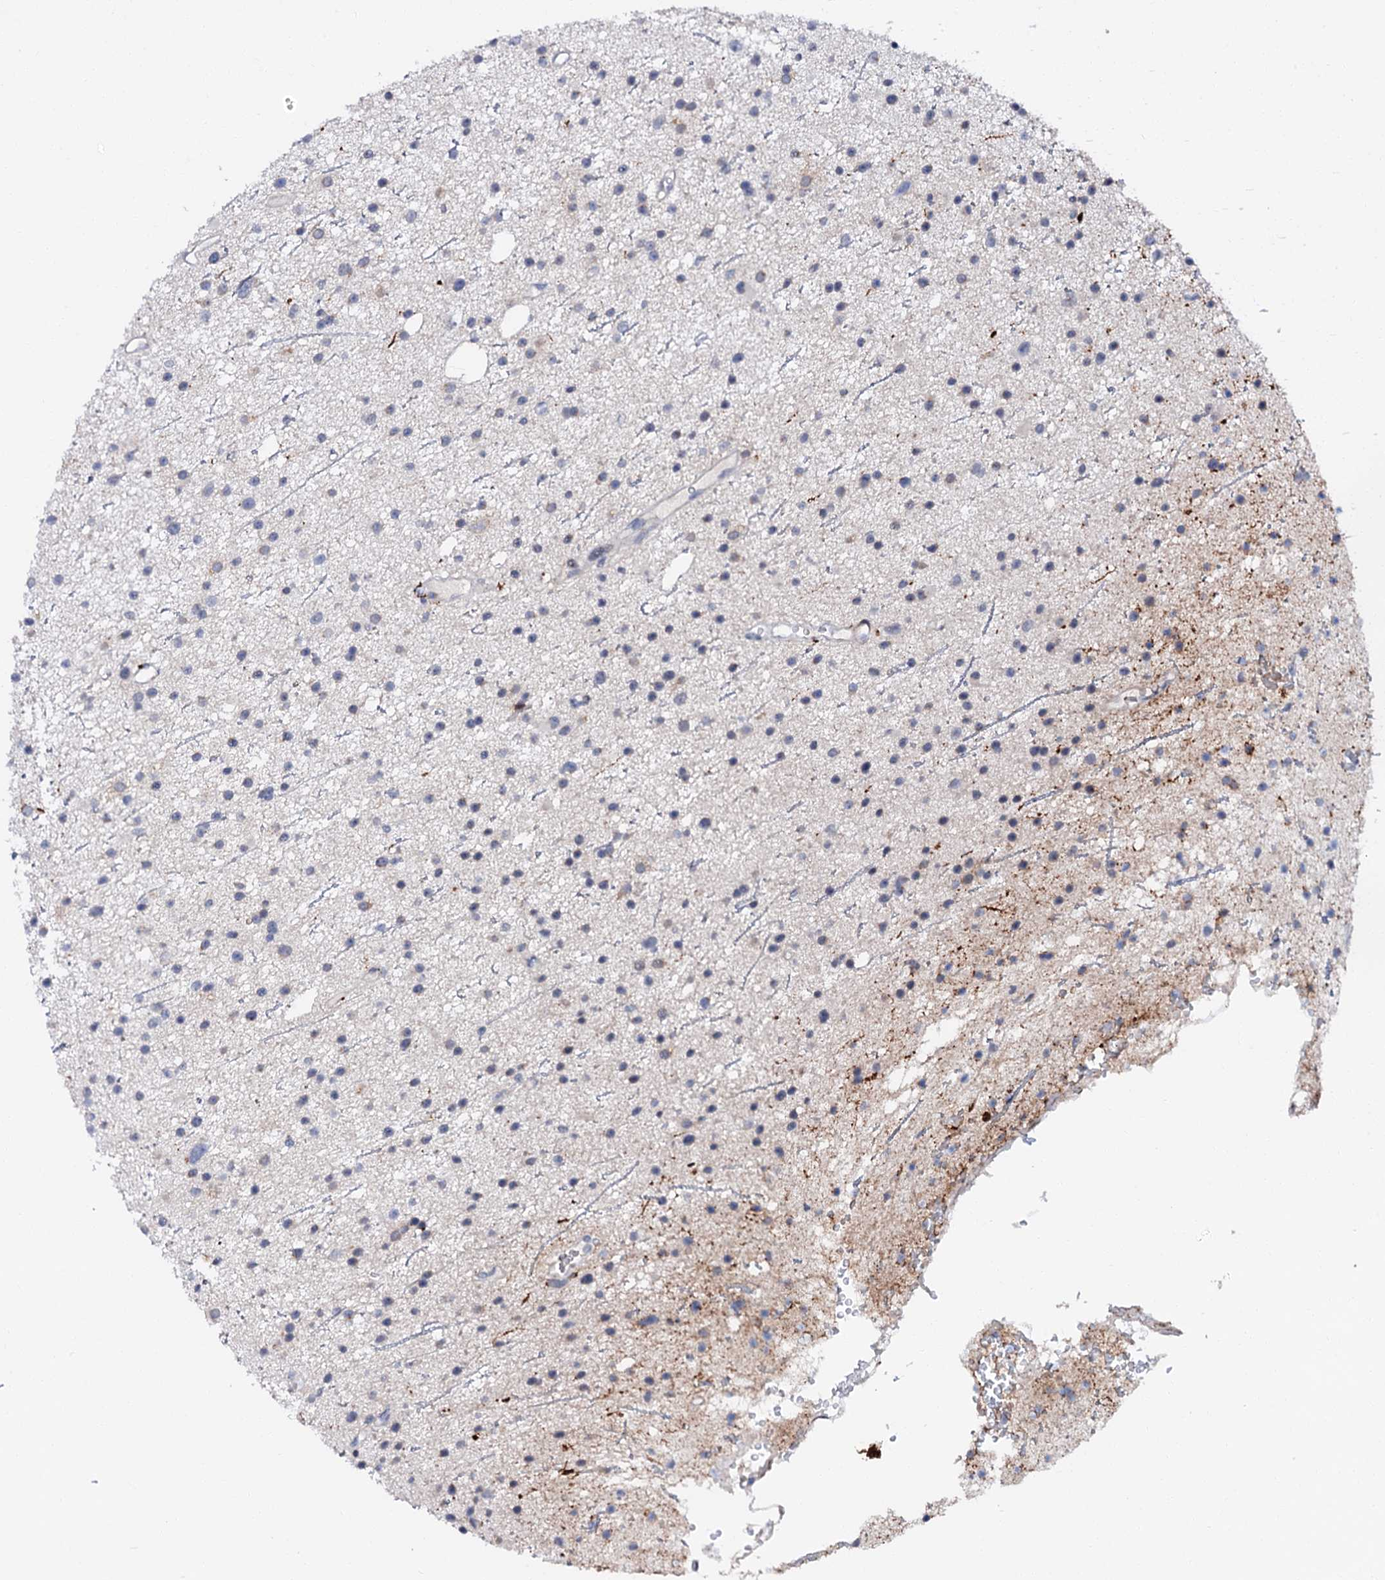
{"staining": {"intensity": "negative", "quantity": "none", "location": "none"}, "tissue": "glioma", "cell_type": "Tumor cells", "image_type": "cancer", "snomed": [{"axis": "morphology", "description": "Glioma, malignant, Low grade"}, {"axis": "topography", "description": "Cerebral cortex"}], "caption": "There is no significant staining in tumor cells of glioma.", "gene": "MED13L", "patient": {"sex": "female", "age": 39}}